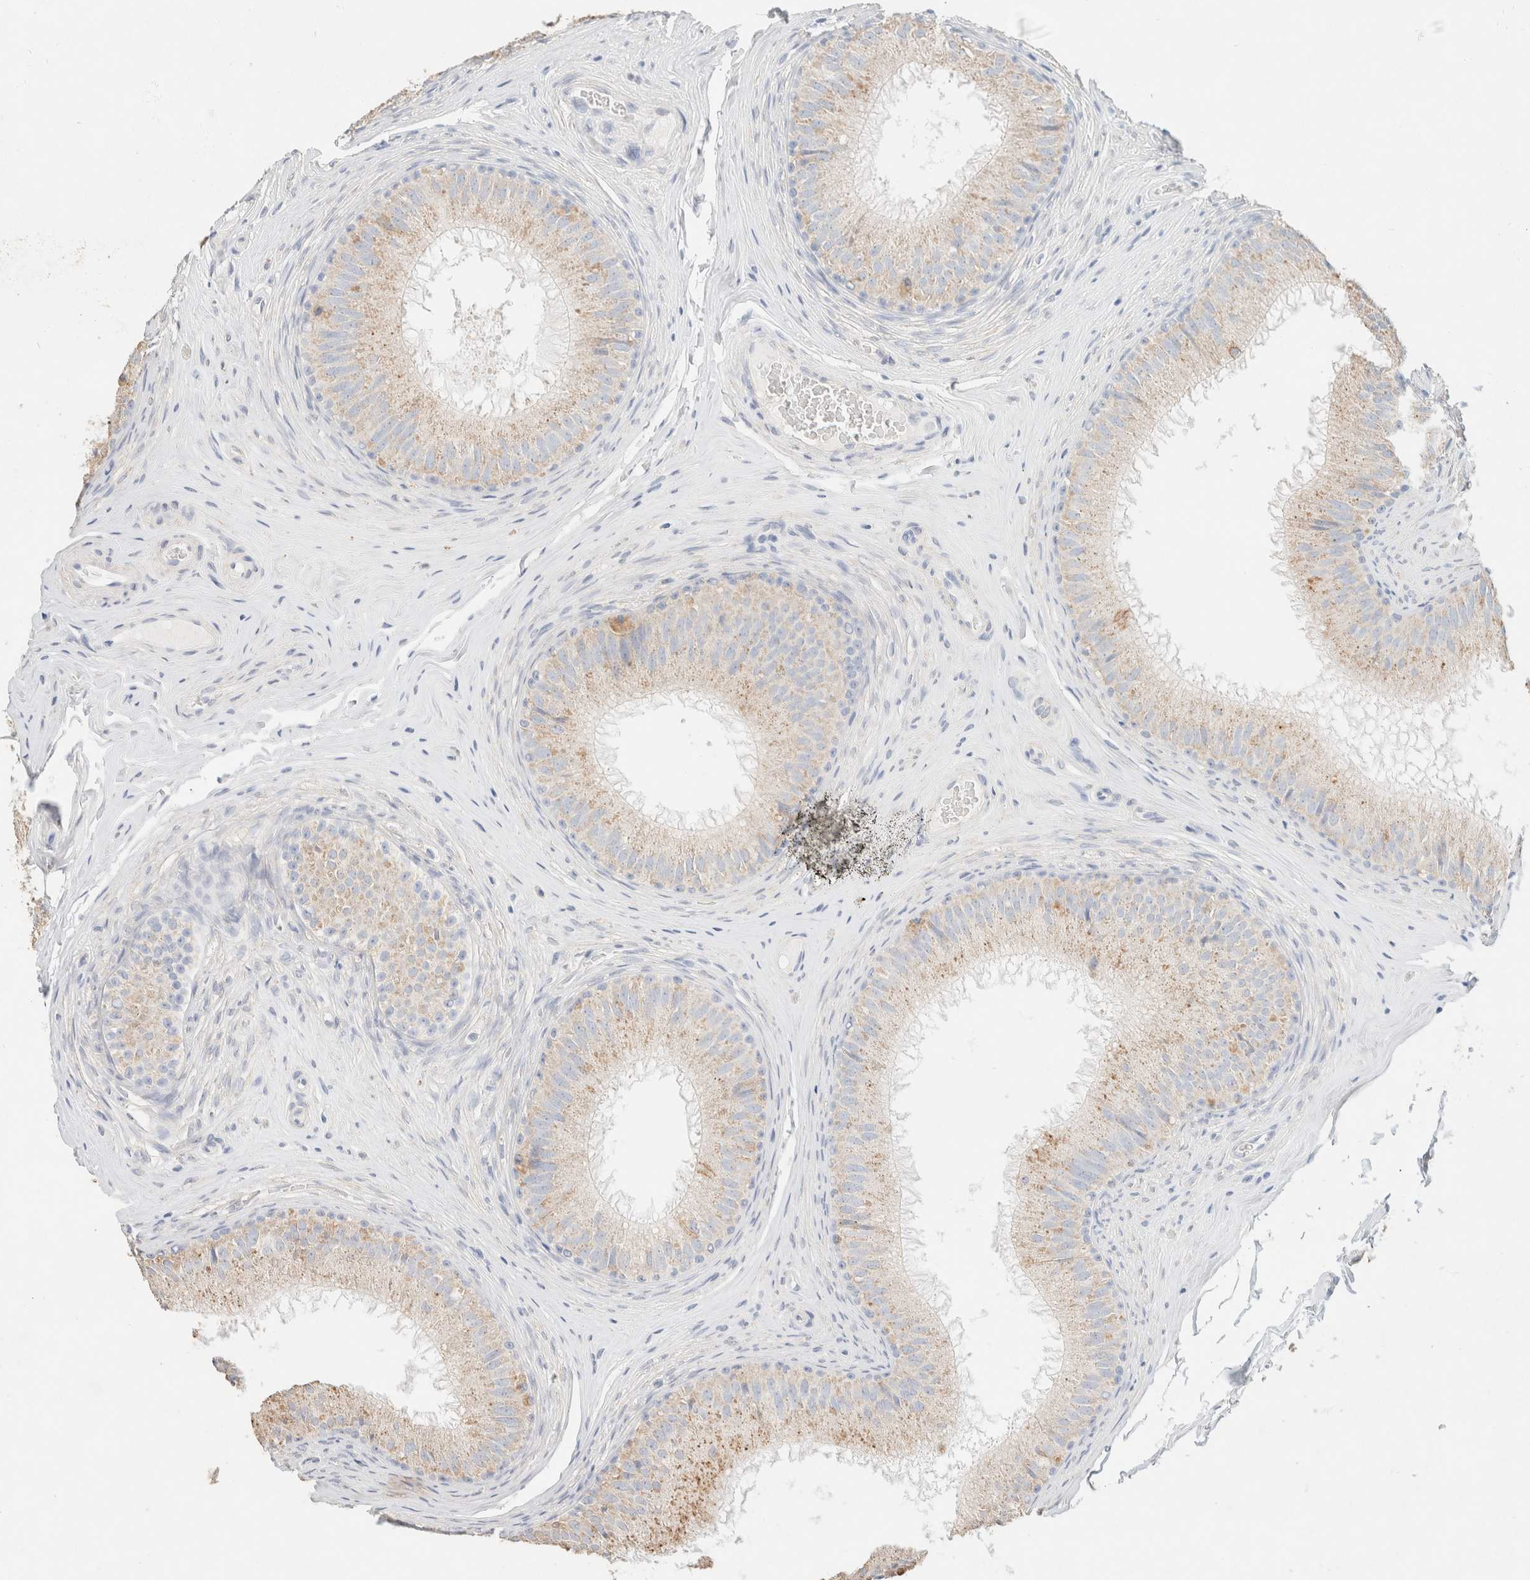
{"staining": {"intensity": "weak", "quantity": "<25%", "location": "cytoplasmic/membranous"}, "tissue": "epididymis", "cell_type": "Glandular cells", "image_type": "normal", "snomed": [{"axis": "morphology", "description": "Normal tissue, NOS"}, {"axis": "topography", "description": "Epididymis"}], "caption": "Human epididymis stained for a protein using immunohistochemistry (IHC) exhibits no expression in glandular cells.", "gene": "CA12", "patient": {"sex": "male", "age": 32}}